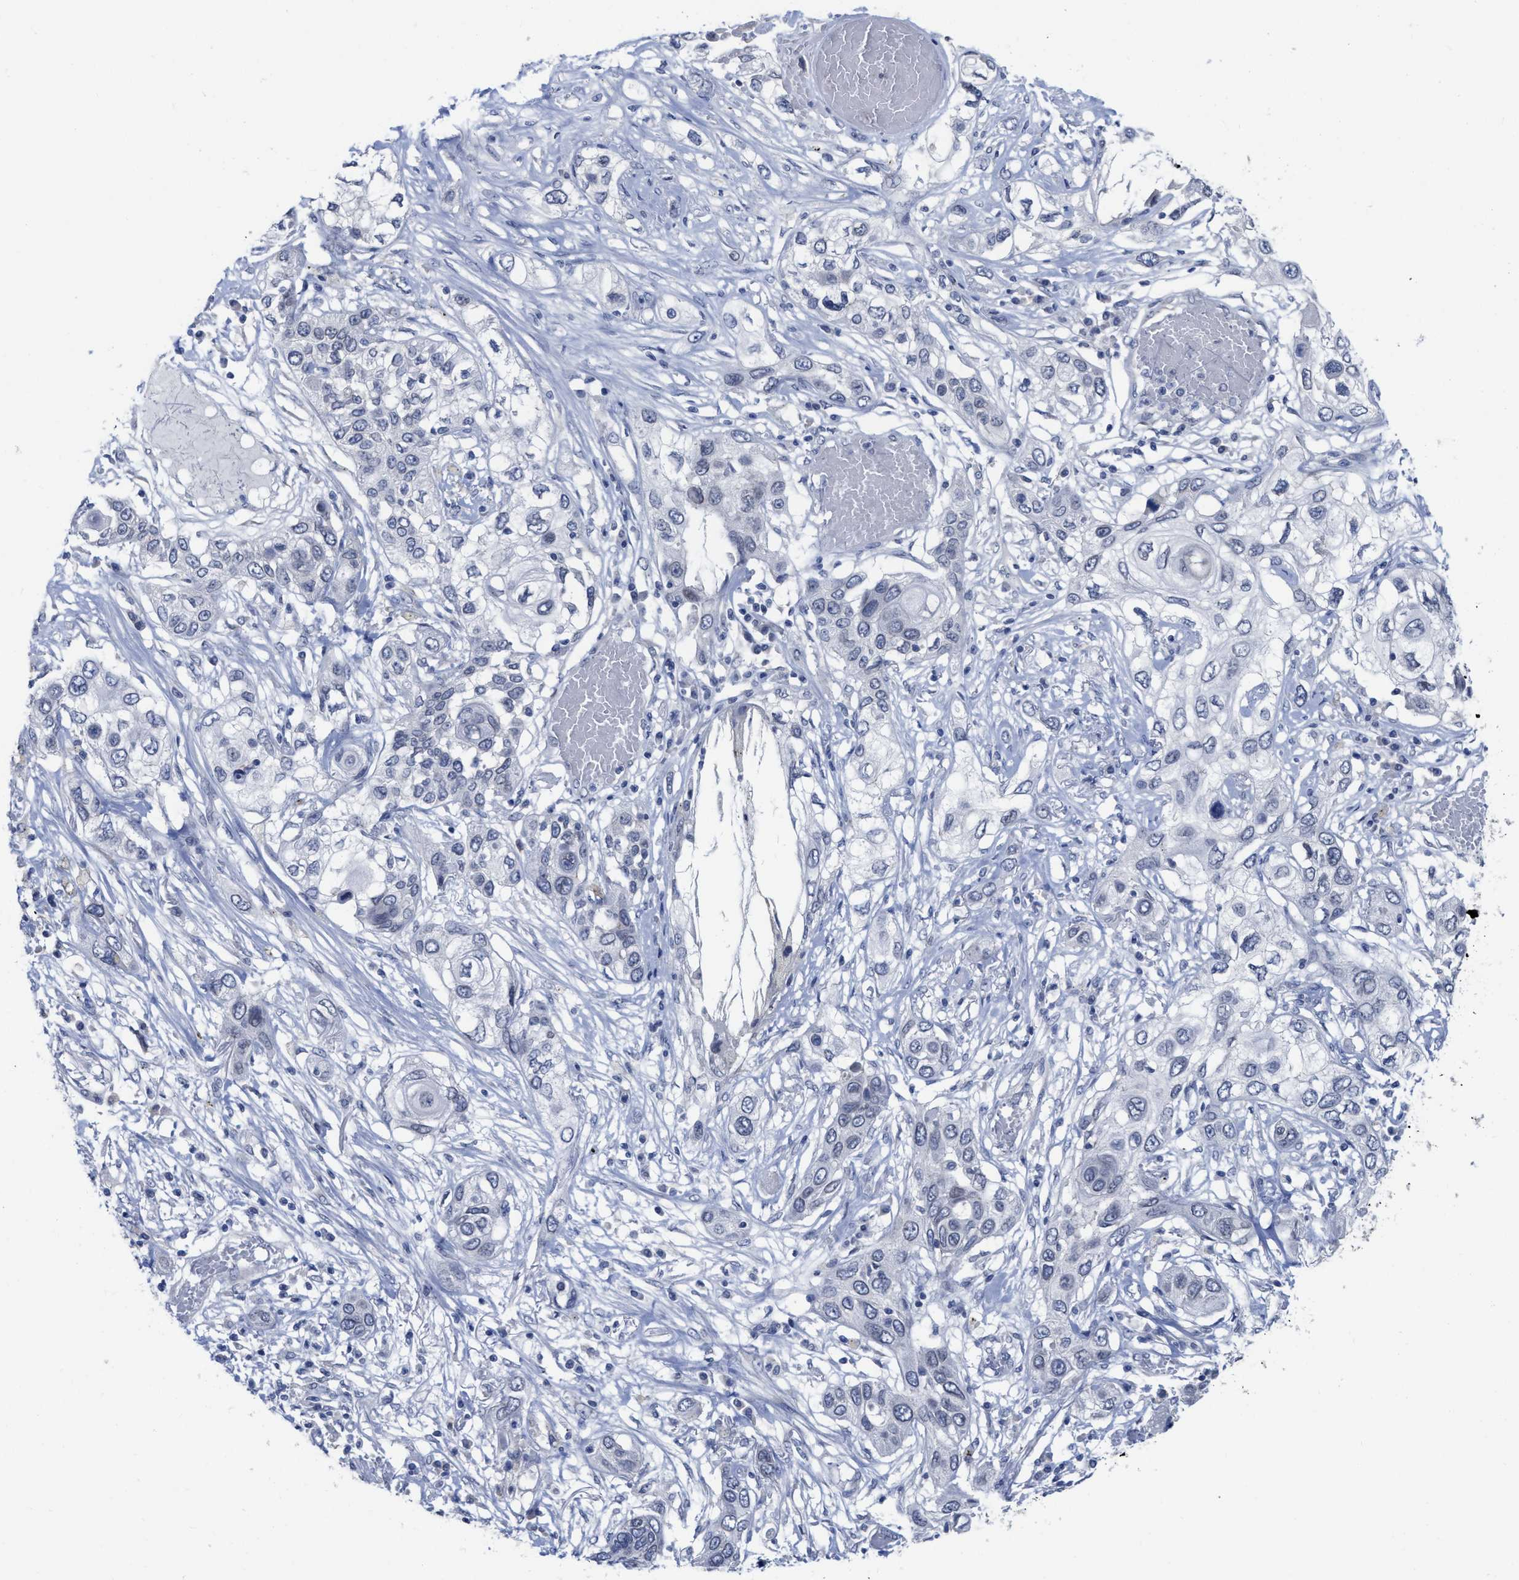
{"staining": {"intensity": "negative", "quantity": "none", "location": "none"}, "tissue": "lung cancer", "cell_type": "Tumor cells", "image_type": "cancer", "snomed": [{"axis": "morphology", "description": "Squamous cell carcinoma, NOS"}, {"axis": "topography", "description": "Lung"}], "caption": "Tumor cells are negative for brown protein staining in lung cancer (squamous cell carcinoma).", "gene": "ACKR1", "patient": {"sex": "male", "age": 71}}